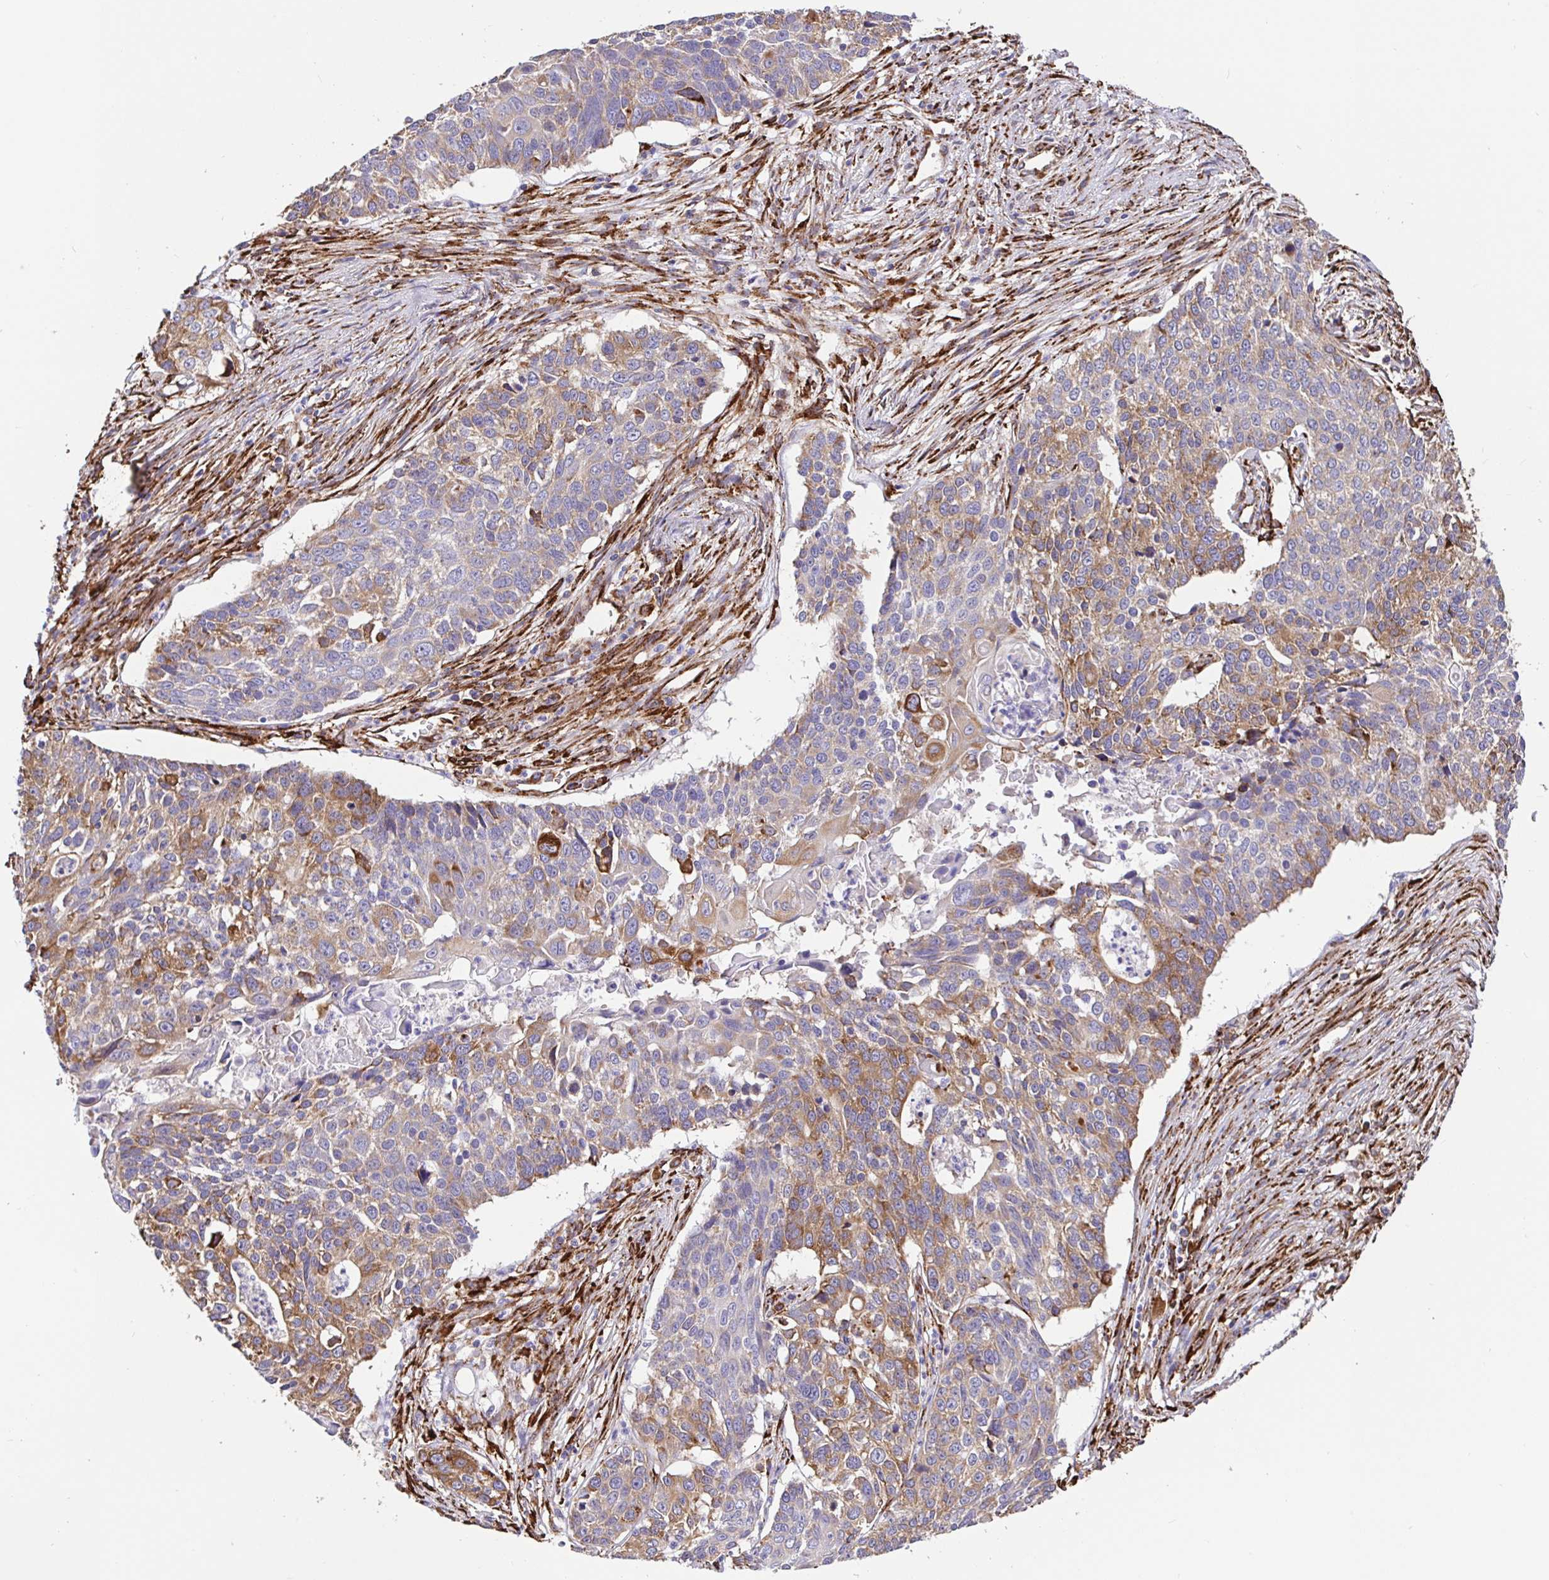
{"staining": {"intensity": "moderate", "quantity": "25%-75%", "location": "cytoplasmic/membranous"}, "tissue": "lung cancer", "cell_type": "Tumor cells", "image_type": "cancer", "snomed": [{"axis": "morphology", "description": "Squamous cell carcinoma, NOS"}, {"axis": "morphology", "description": "Squamous cell carcinoma, metastatic, NOS"}, {"axis": "topography", "description": "Lung"}, {"axis": "topography", "description": "Pleura, NOS"}], "caption": "Squamous cell carcinoma (lung) stained with a protein marker demonstrates moderate staining in tumor cells.", "gene": "MAOA", "patient": {"sex": "male", "age": 72}}